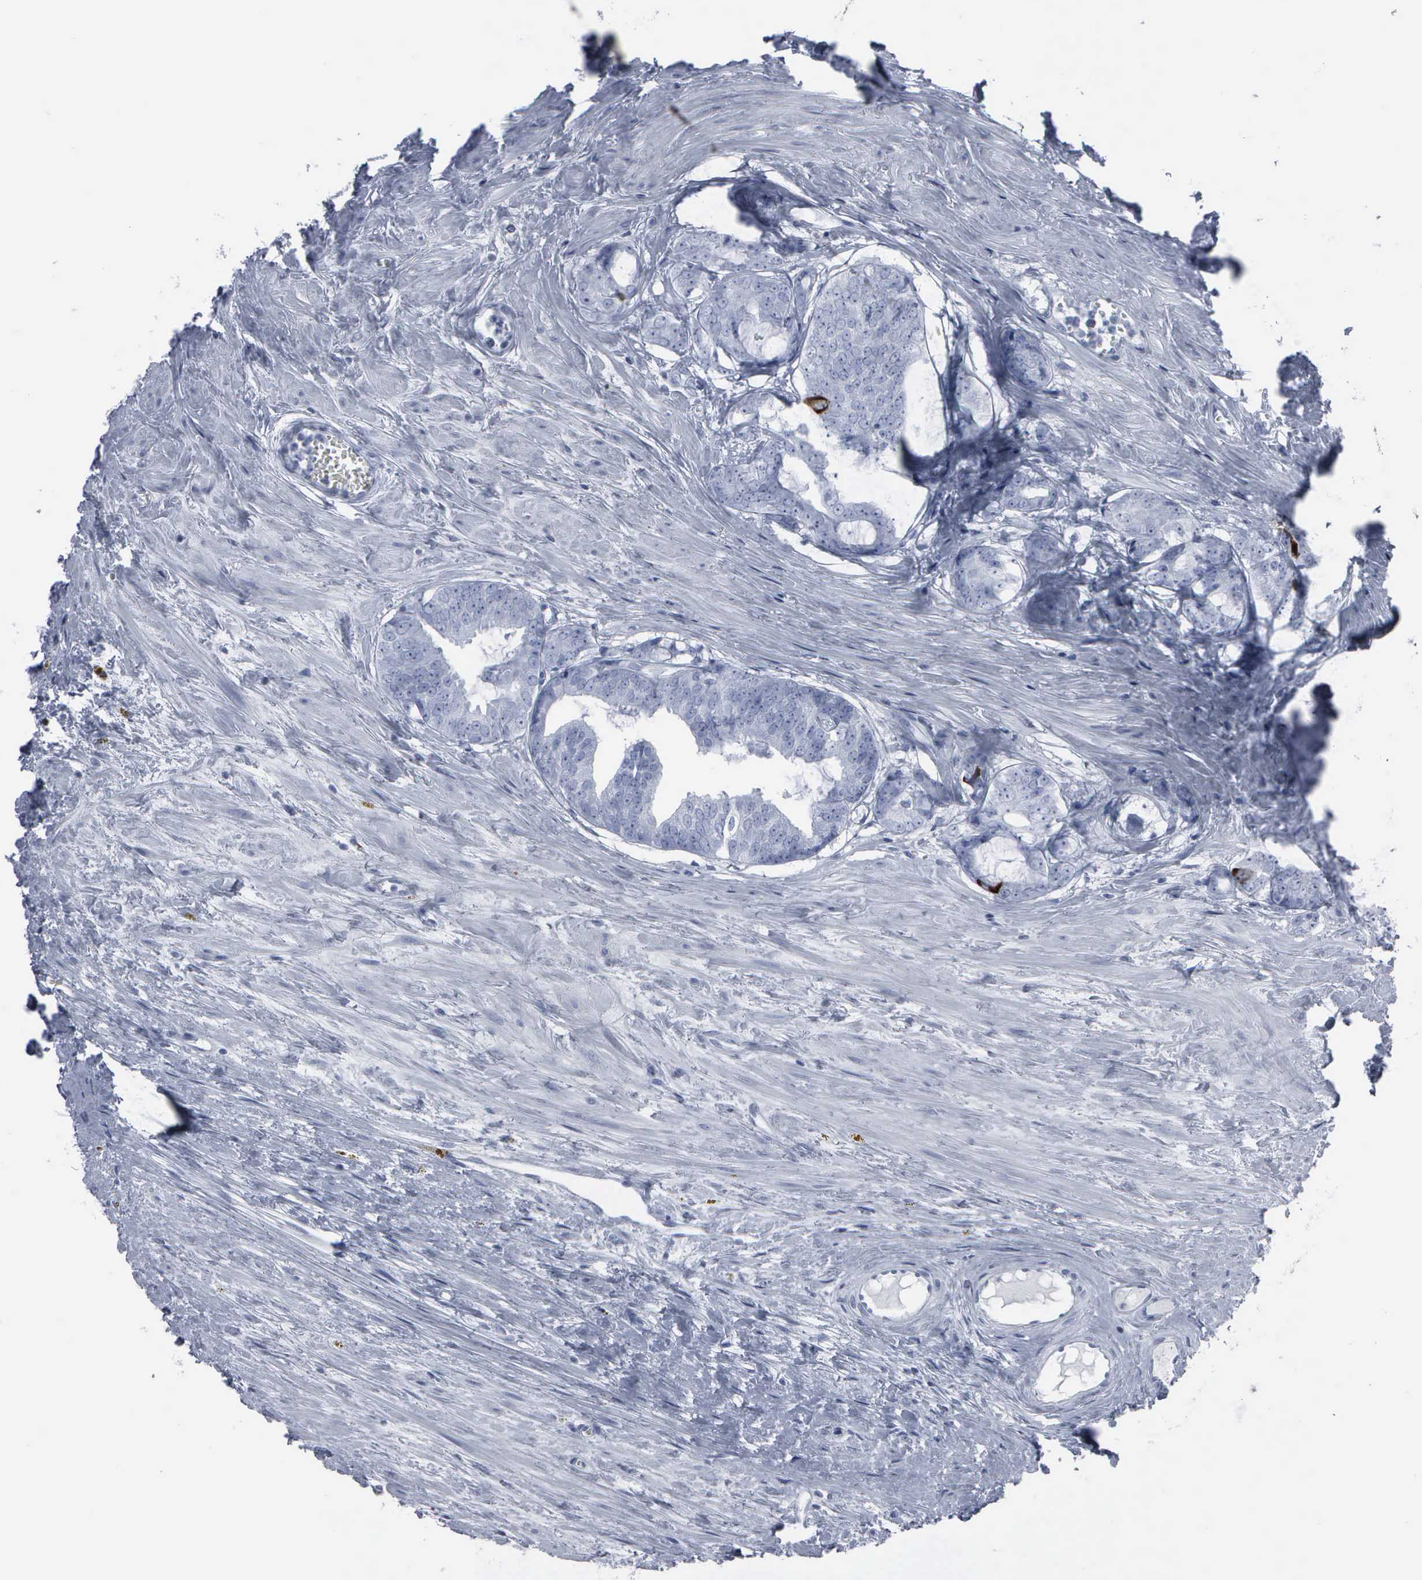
{"staining": {"intensity": "moderate", "quantity": "<25%", "location": "cytoplasmic/membranous,nuclear"}, "tissue": "prostate cancer", "cell_type": "Tumor cells", "image_type": "cancer", "snomed": [{"axis": "morphology", "description": "Adenocarcinoma, Medium grade"}, {"axis": "topography", "description": "Prostate"}], "caption": "Adenocarcinoma (medium-grade) (prostate) stained with a protein marker displays moderate staining in tumor cells.", "gene": "CCNB1", "patient": {"sex": "male", "age": 79}}